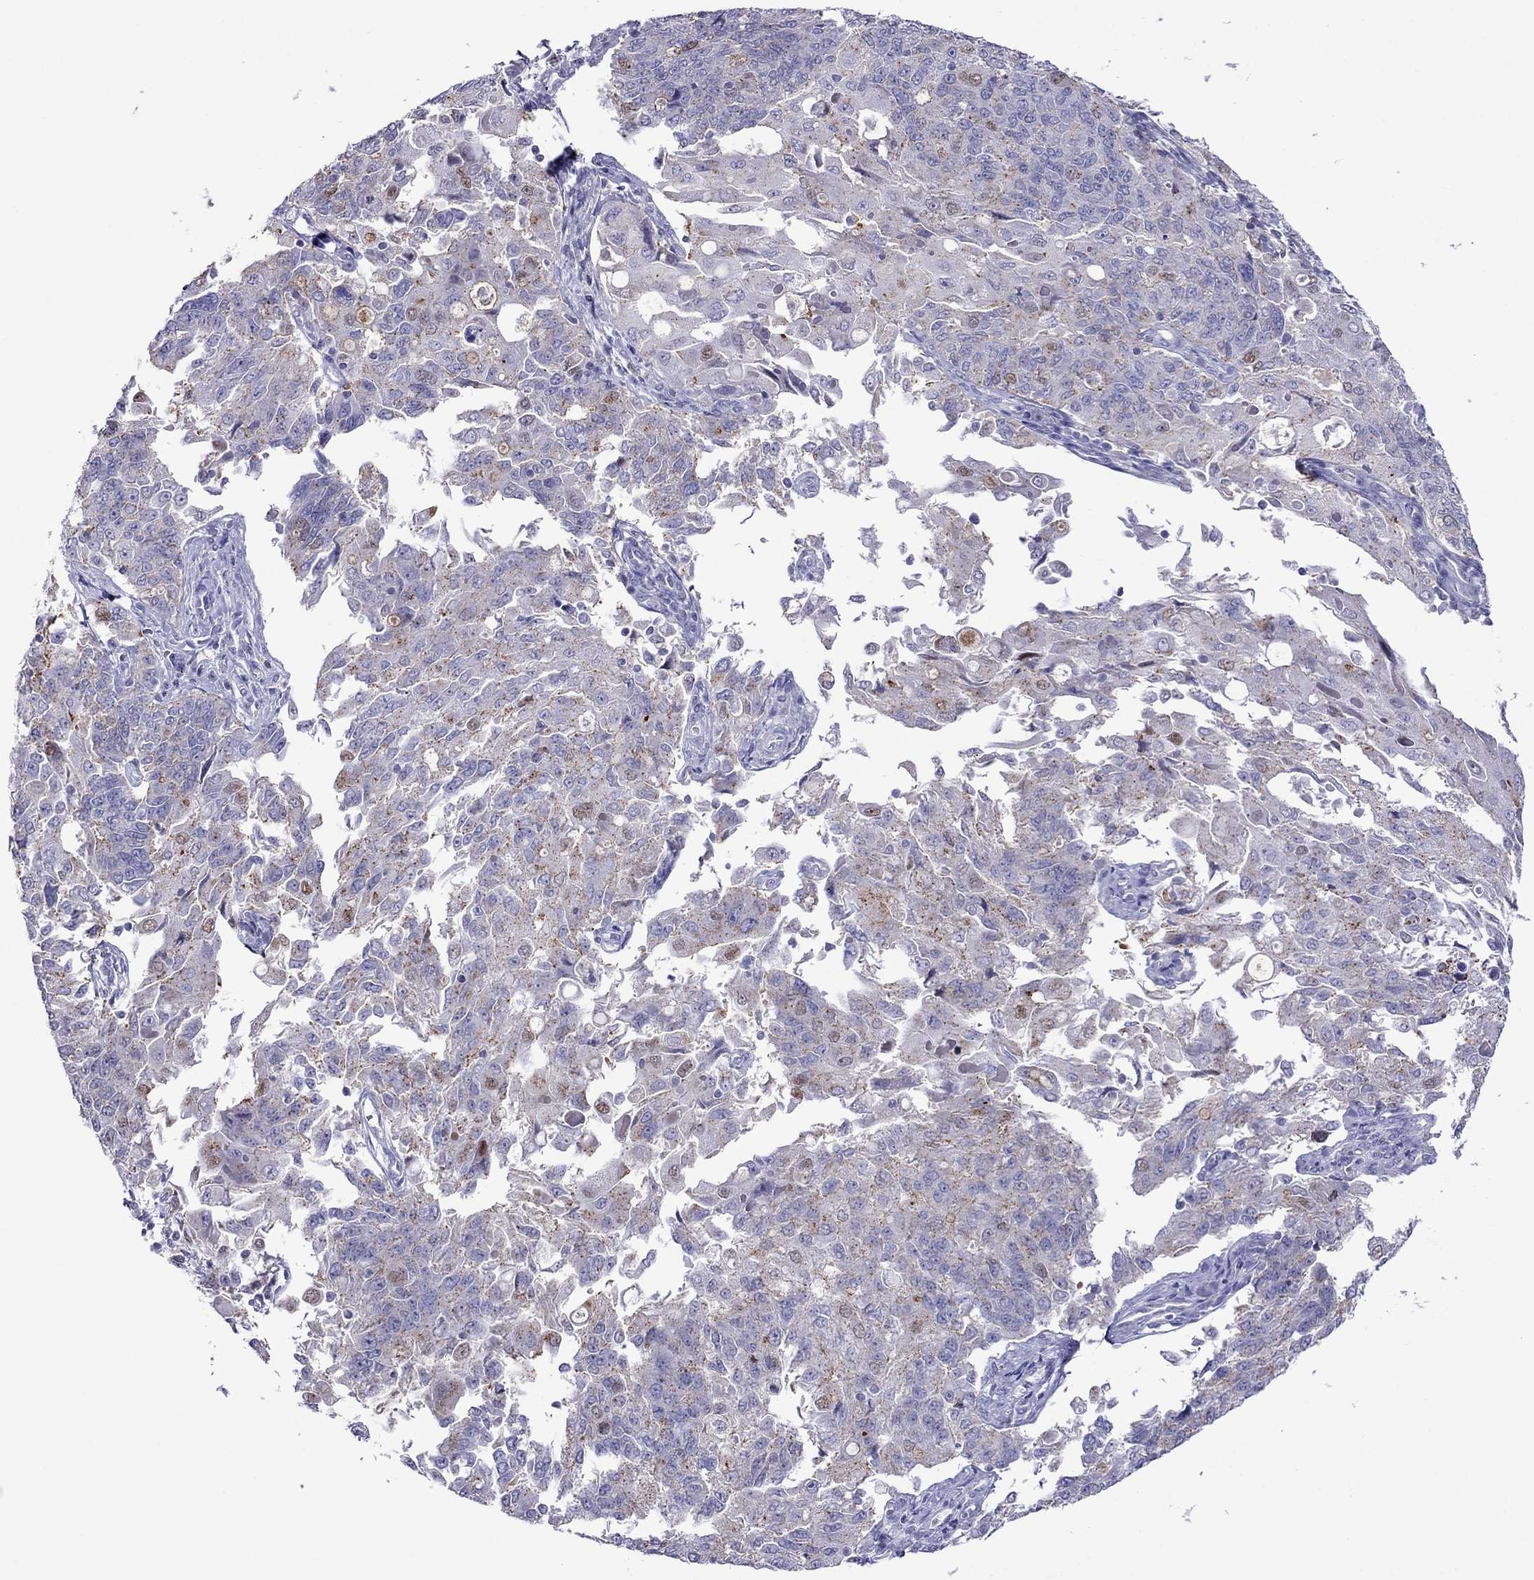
{"staining": {"intensity": "moderate", "quantity": "<25%", "location": "cytoplasmic/membranous"}, "tissue": "endometrial cancer", "cell_type": "Tumor cells", "image_type": "cancer", "snomed": [{"axis": "morphology", "description": "Adenocarcinoma, NOS"}, {"axis": "topography", "description": "Endometrium"}], "caption": "Protein staining exhibits moderate cytoplasmic/membranous expression in about <25% of tumor cells in endometrial cancer.", "gene": "MPZ", "patient": {"sex": "female", "age": 43}}